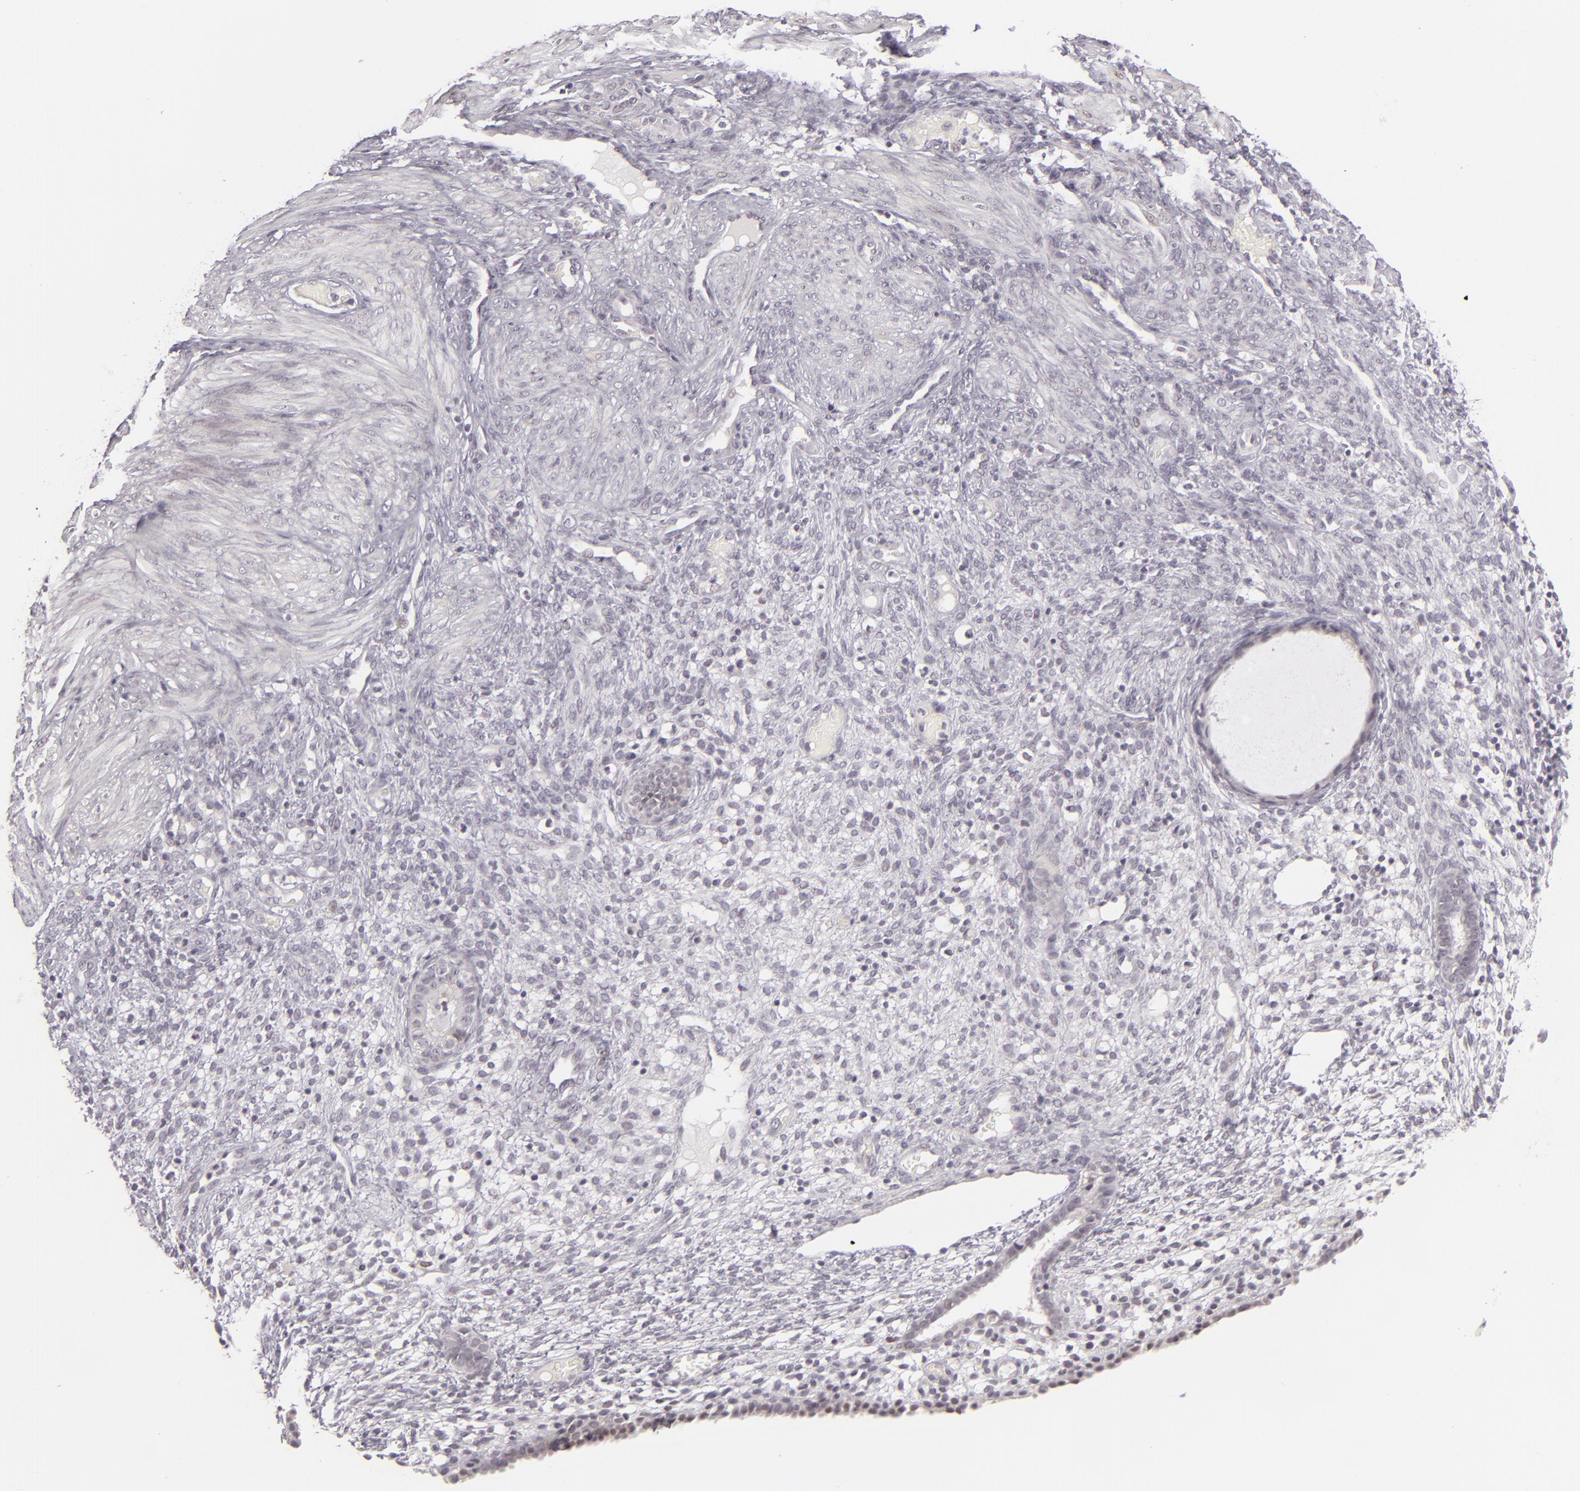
{"staining": {"intensity": "negative", "quantity": "none", "location": "none"}, "tissue": "endometrium", "cell_type": "Cells in endometrial stroma", "image_type": "normal", "snomed": [{"axis": "morphology", "description": "Normal tissue, NOS"}, {"axis": "topography", "description": "Endometrium"}], "caption": "Histopathology image shows no significant protein expression in cells in endometrial stroma of benign endometrium. (Stains: DAB (3,3'-diaminobenzidine) immunohistochemistry (IHC) with hematoxylin counter stain, Microscopy: brightfield microscopy at high magnification).", "gene": "SIX1", "patient": {"sex": "female", "age": 72}}